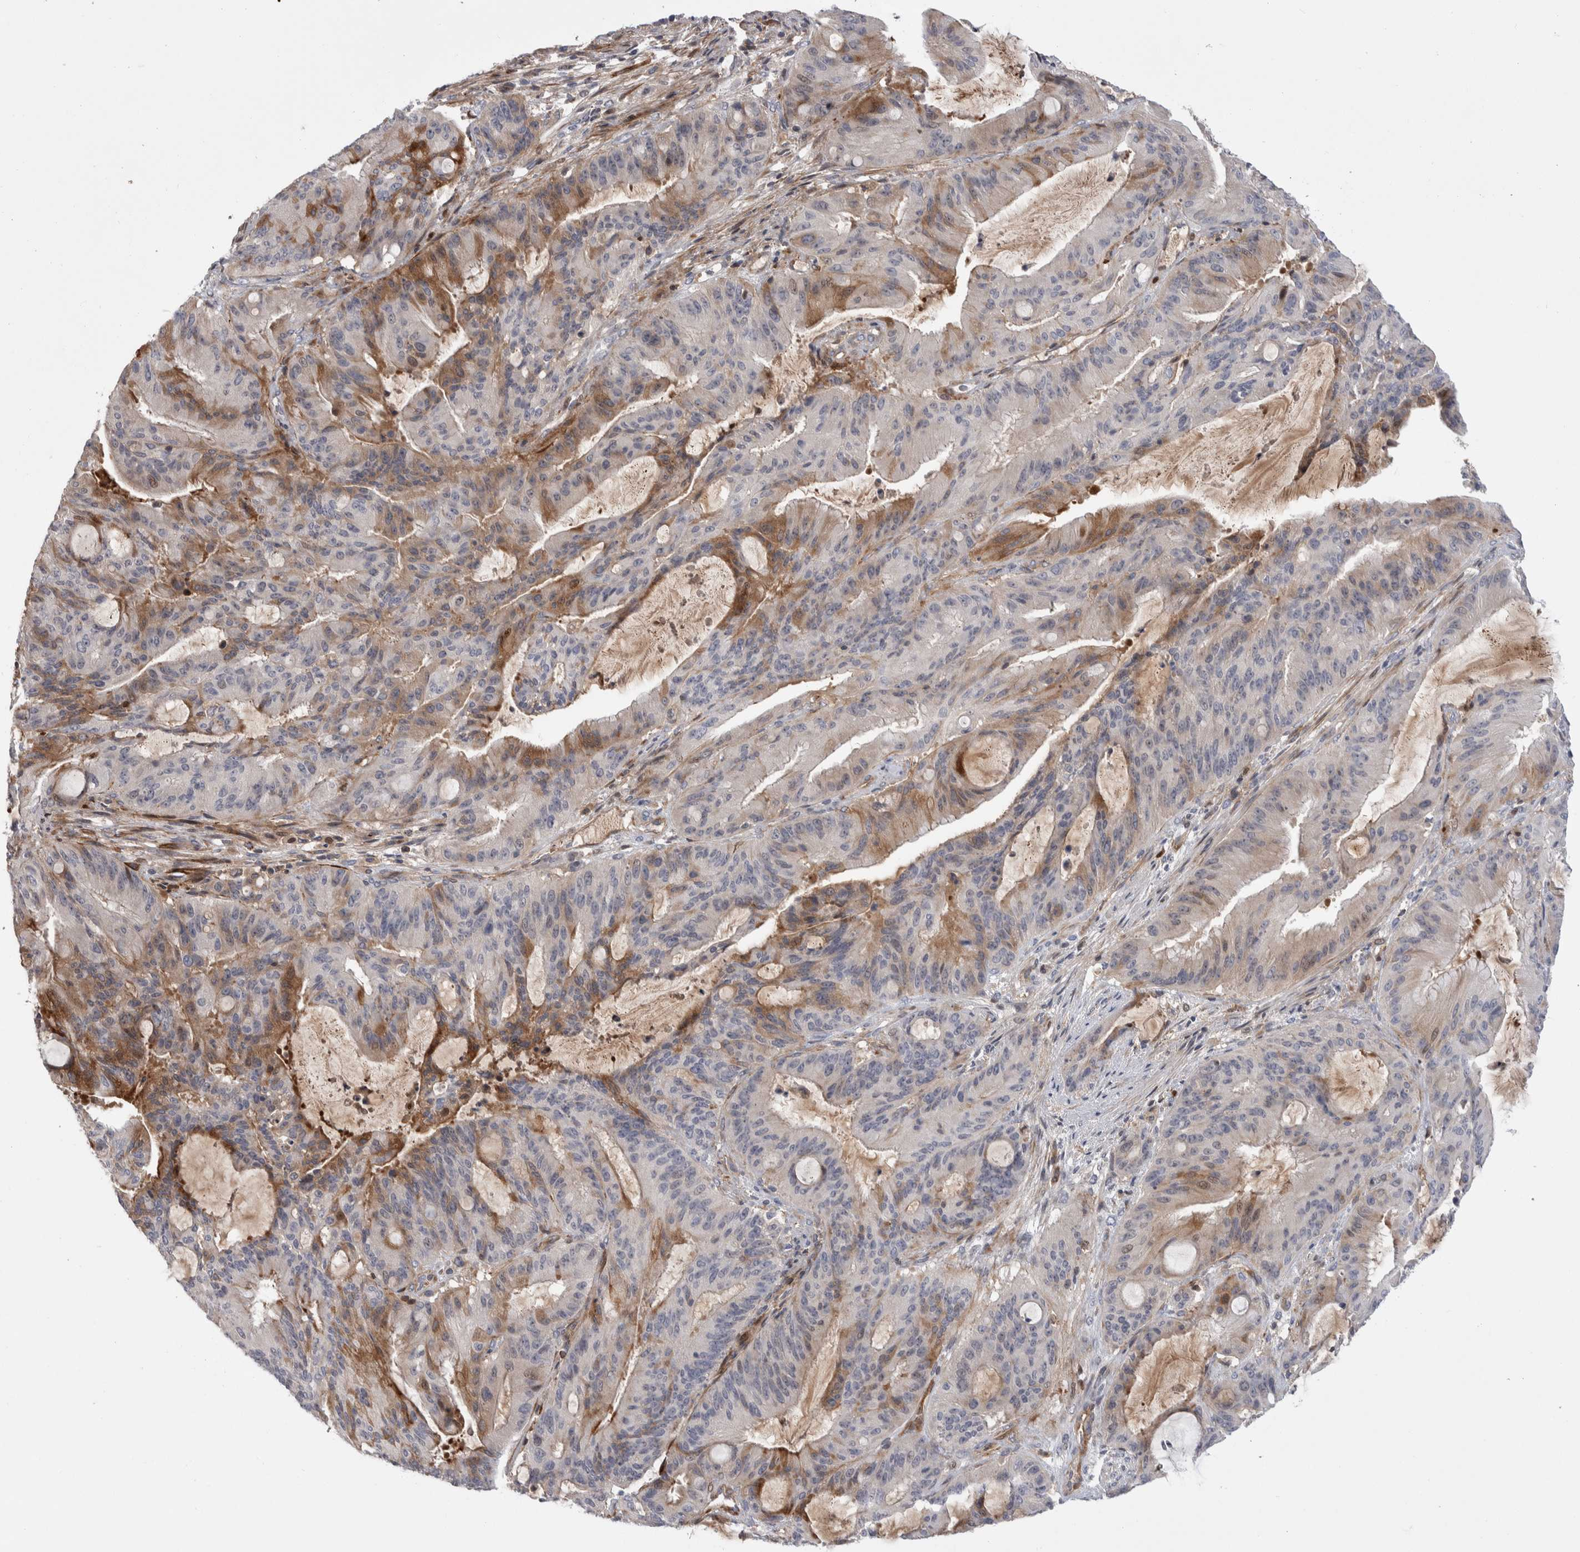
{"staining": {"intensity": "moderate", "quantity": "<25%", "location": "cytoplasmic/membranous"}, "tissue": "liver cancer", "cell_type": "Tumor cells", "image_type": "cancer", "snomed": [{"axis": "morphology", "description": "Normal tissue, NOS"}, {"axis": "morphology", "description": "Cholangiocarcinoma"}, {"axis": "topography", "description": "Liver"}, {"axis": "topography", "description": "Peripheral nerve tissue"}], "caption": "Tumor cells exhibit moderate cytoplasmic/membranous staining in about <25% of cells in liver cholangiocarcinoma.", "gene": "PSMG3", "patient": {"sex": "female", "age": 73}}